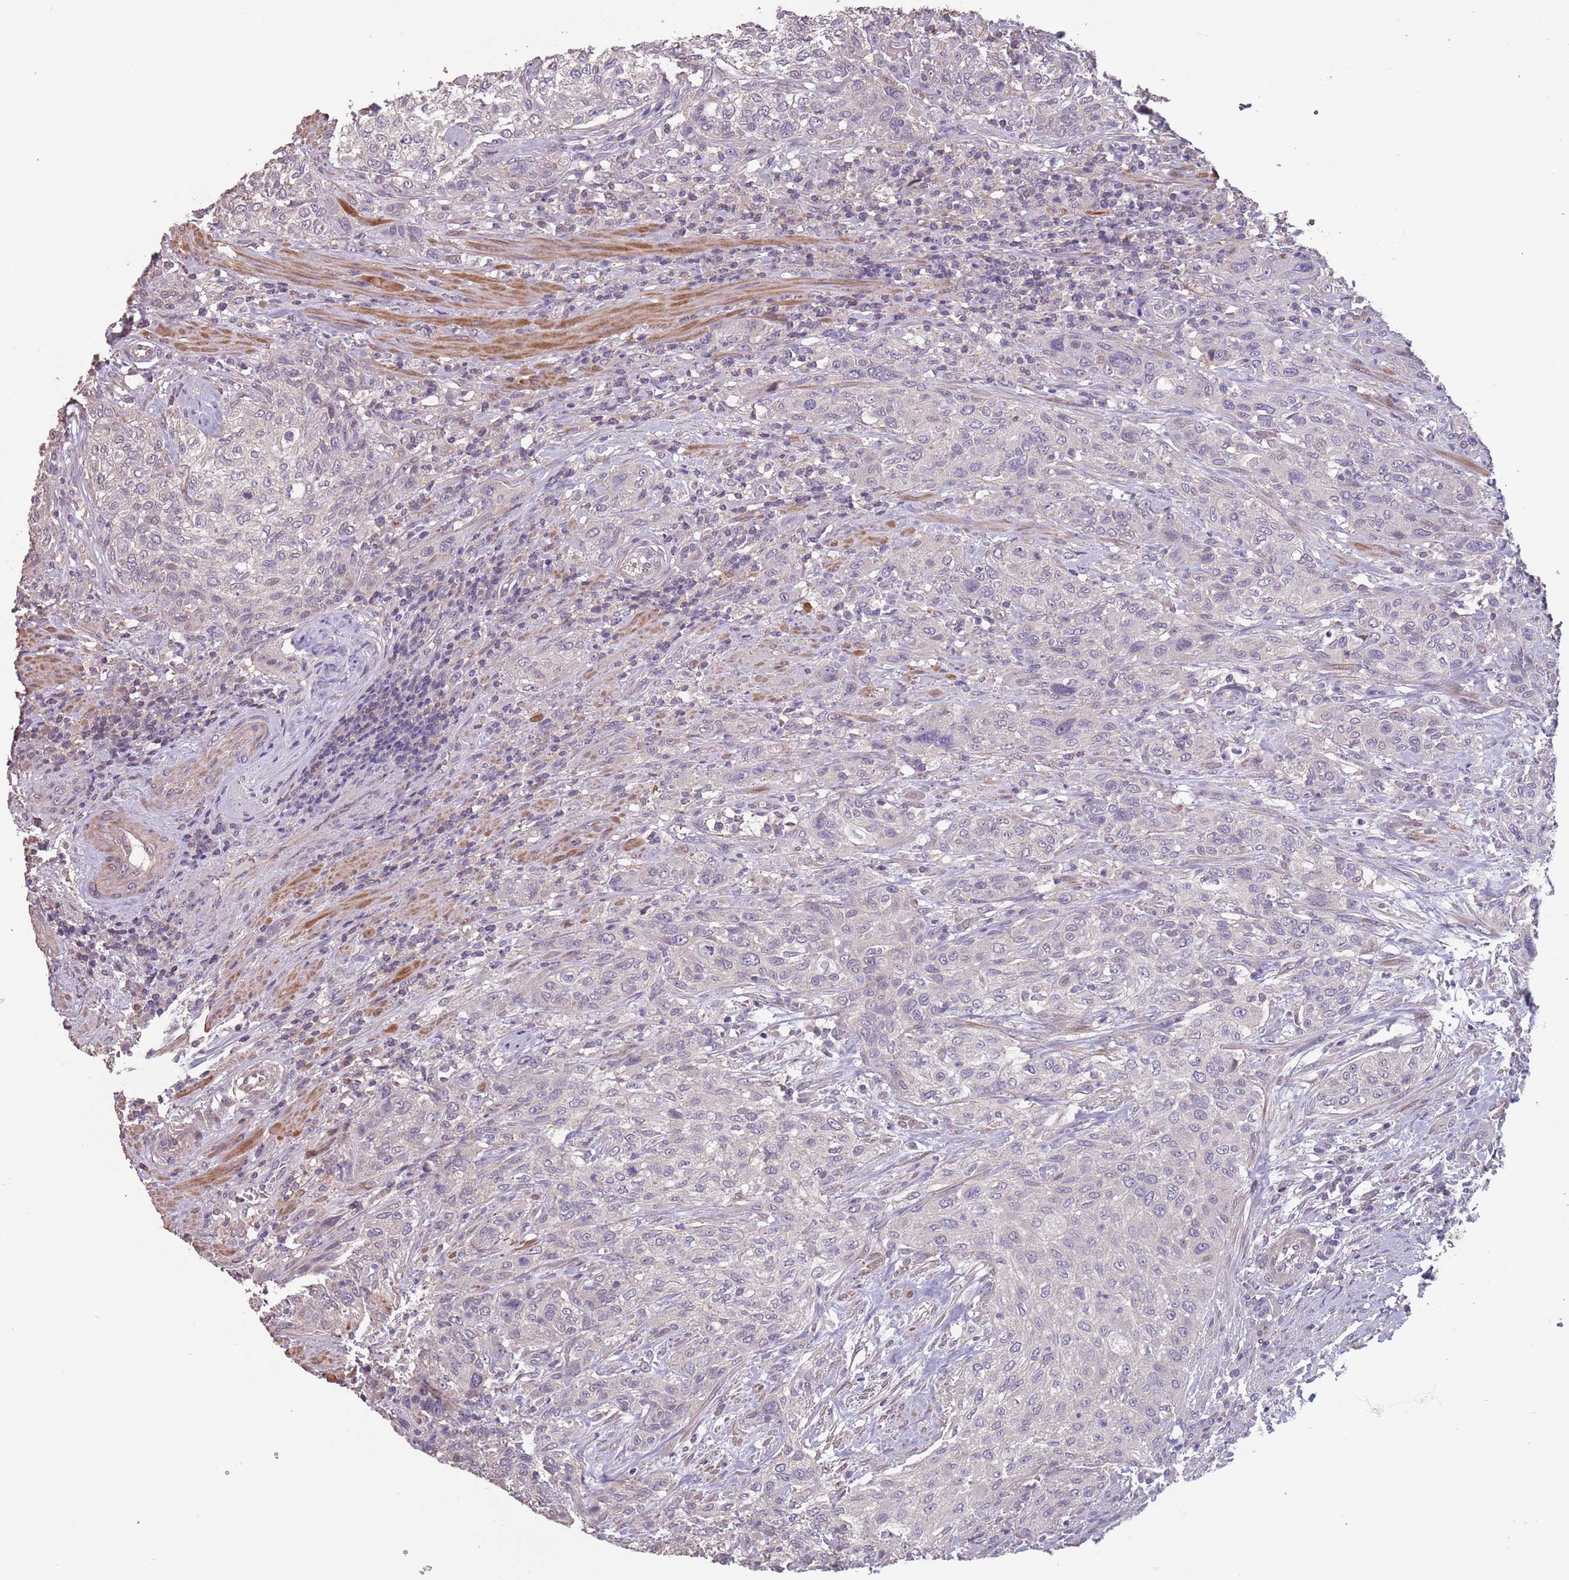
{"staining": {"intensity": "negative", "quantity": "none", "location": "none"}, "tissue": "urothelial cancer", "cell_type": "Tumor cells", "image_type": "cancer", "snomed": [{"axis": "morphology", "description": "Normal tissue, NOS"}, {"axis": "morphology", "description": "Urothelial carcinoma, NOS"}, {"axis": "topography", "description": "Urinary bladder"}, {"axis": "topography", "description": "Peripheral nerve tissue"}], "caption": "Immunohistochemistry (IHC) of transitional cell carcinoma displays no staining in tumor cells. (DAB immunohistochemistry, high magnification).", "gene": "MBD3L1", "patient": {"sex": "male", "age": 35}}